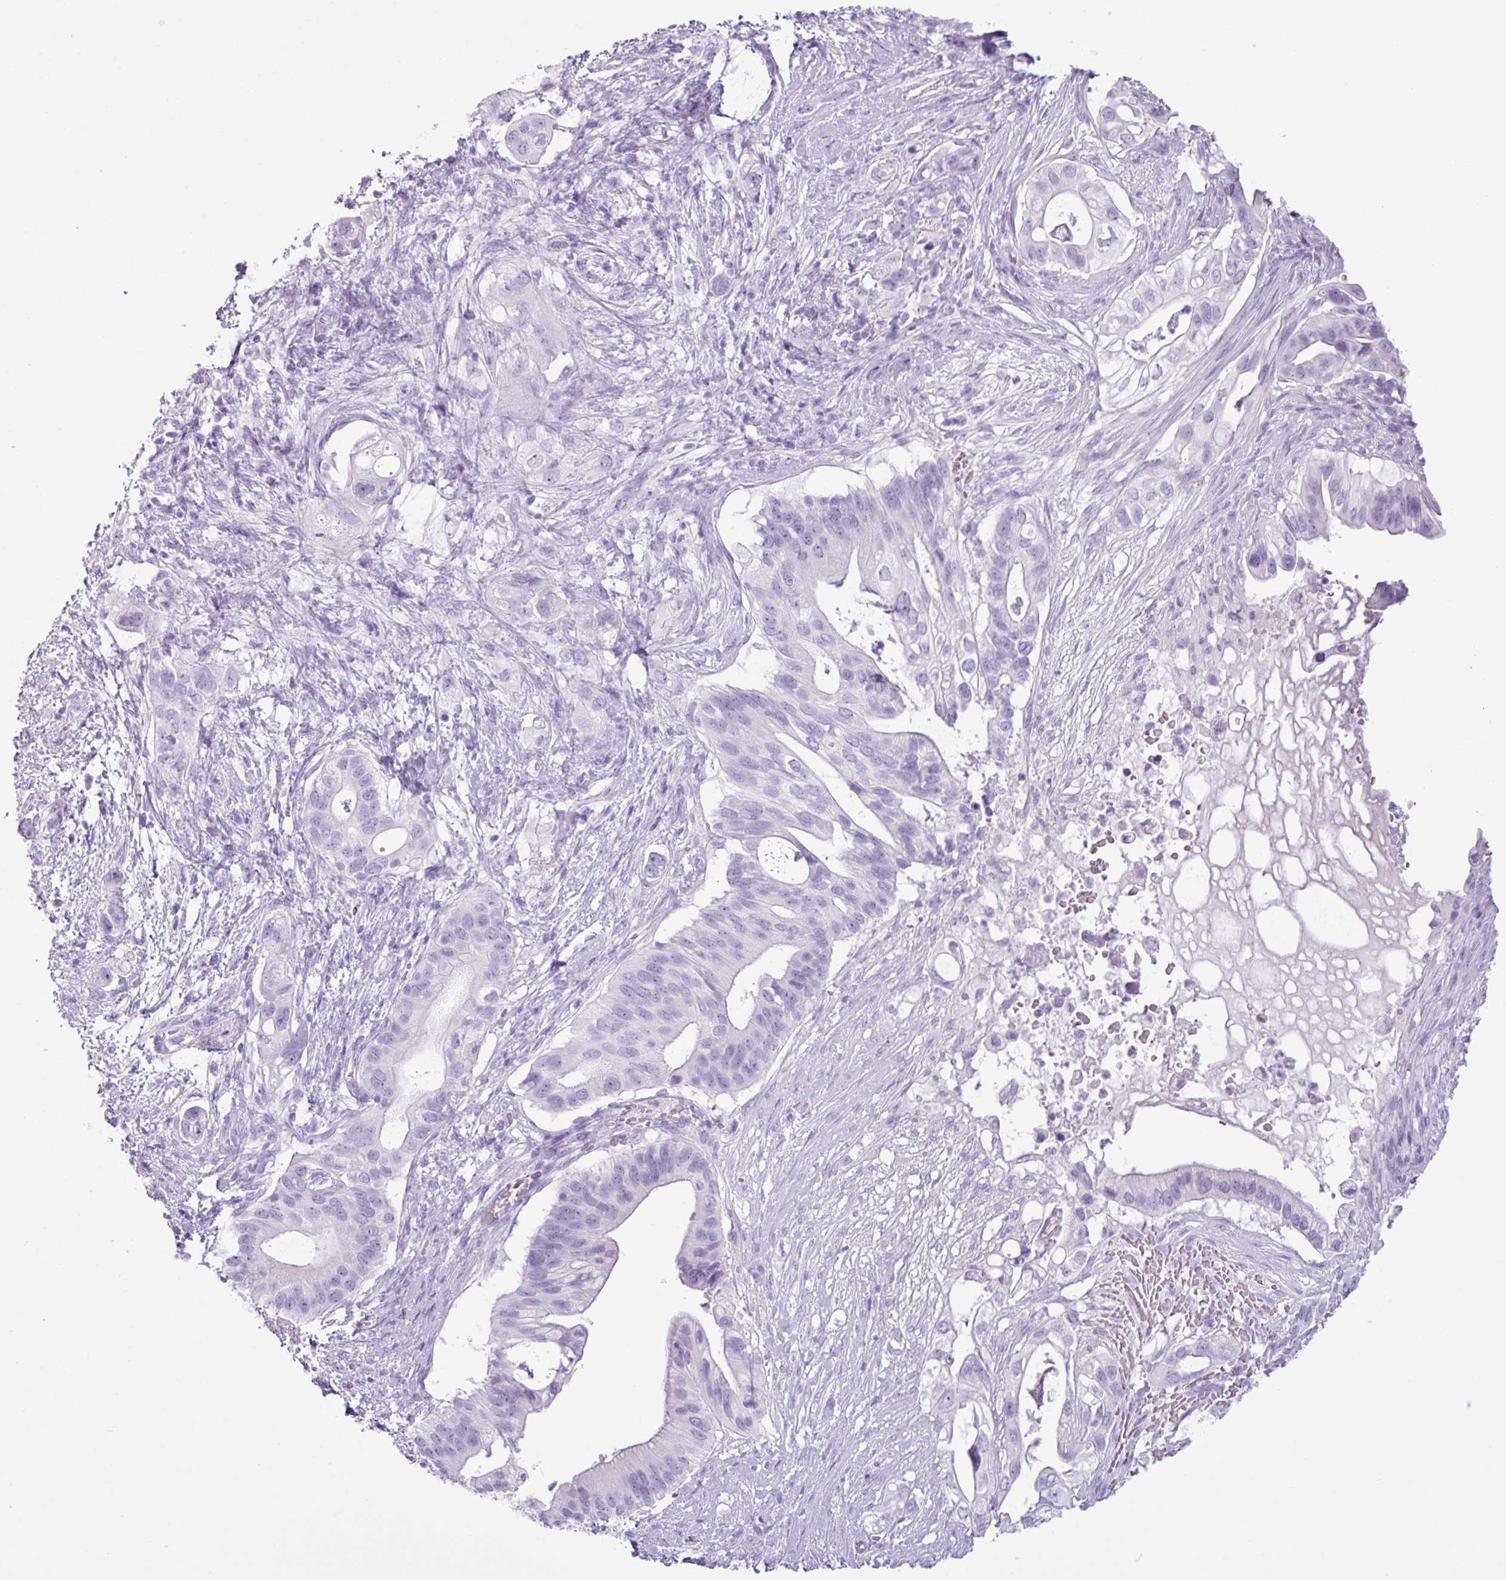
{"staining": {"intensity": "negative", "quantity": "none", "location": "none"}, "tissue": "pancreatic cancer", "cell_type": "Tumor cells", "image_type": "cancer", "snomed": [{"axis": "morphology", "description": "Adenocarcinoma, NOS"}, {"axis": "topography", "description": "Pancreas"}], "caption": "Photomicrograph shows no protein expression in tumor cells of pancreatic cancer (adenocarcinoma) tissue.", "gene": "SCT", "patient": {"sex": "female", "age": 72}}